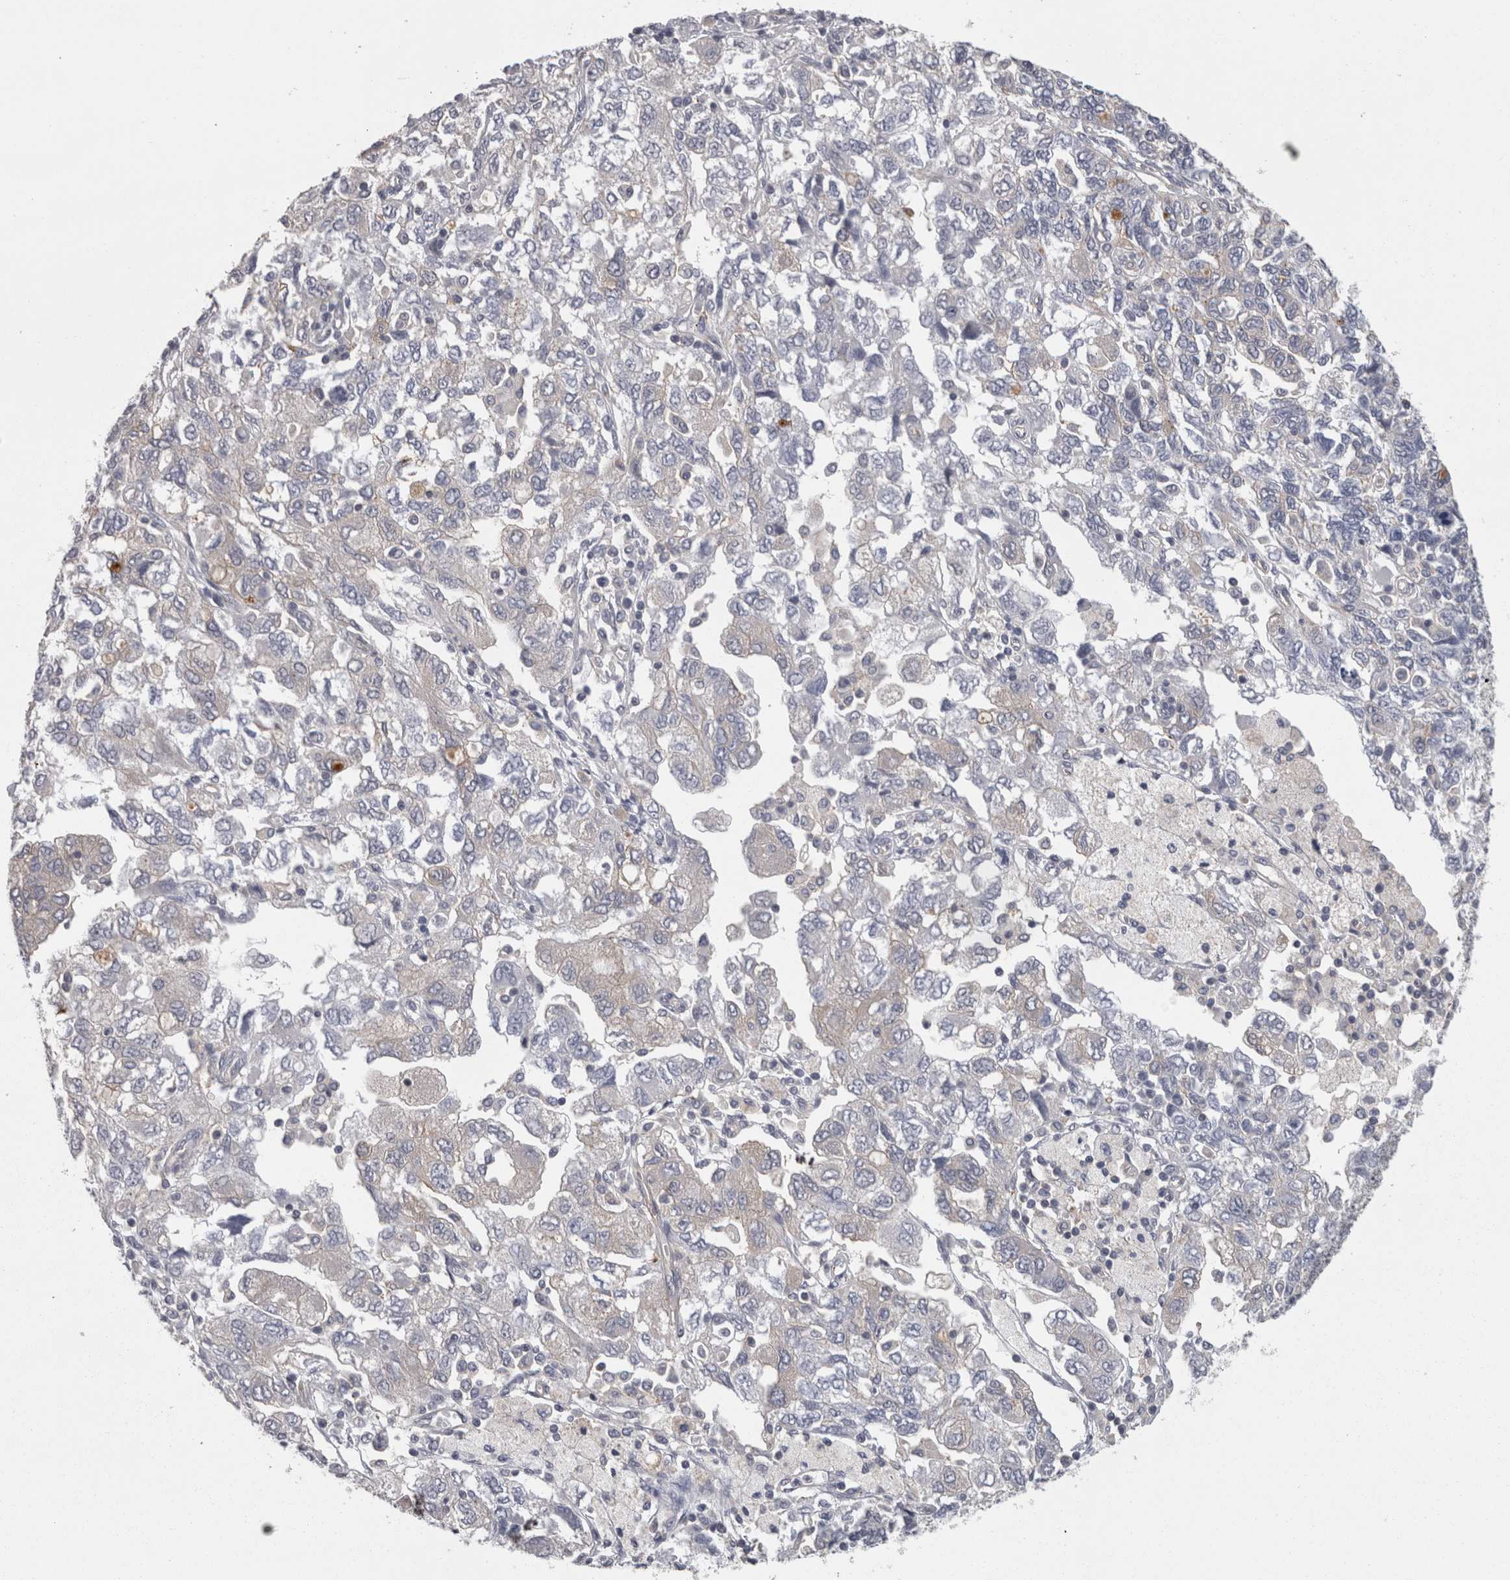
{"staining": {"intensity": "negative", "quantity": "none", "location": "none"}, "tissue": "ovarian cancer", "cell_type": "Tumor cells", "image_type": "cancer", "snomed": [{"axis": "morphology", "description": "Carcinoma, NOS"}, {"axis": "morphology", "description": "Cystadenocarcinoma, serous, NOS"}, {"axis": "topography", "description": "Ovary"}], "caption": "Micrograph shows no protein staining in tumor cells of ovarian cancer tissue.", "gene": "LYZL6", "patient": {"sex": "female", "age": 69}}